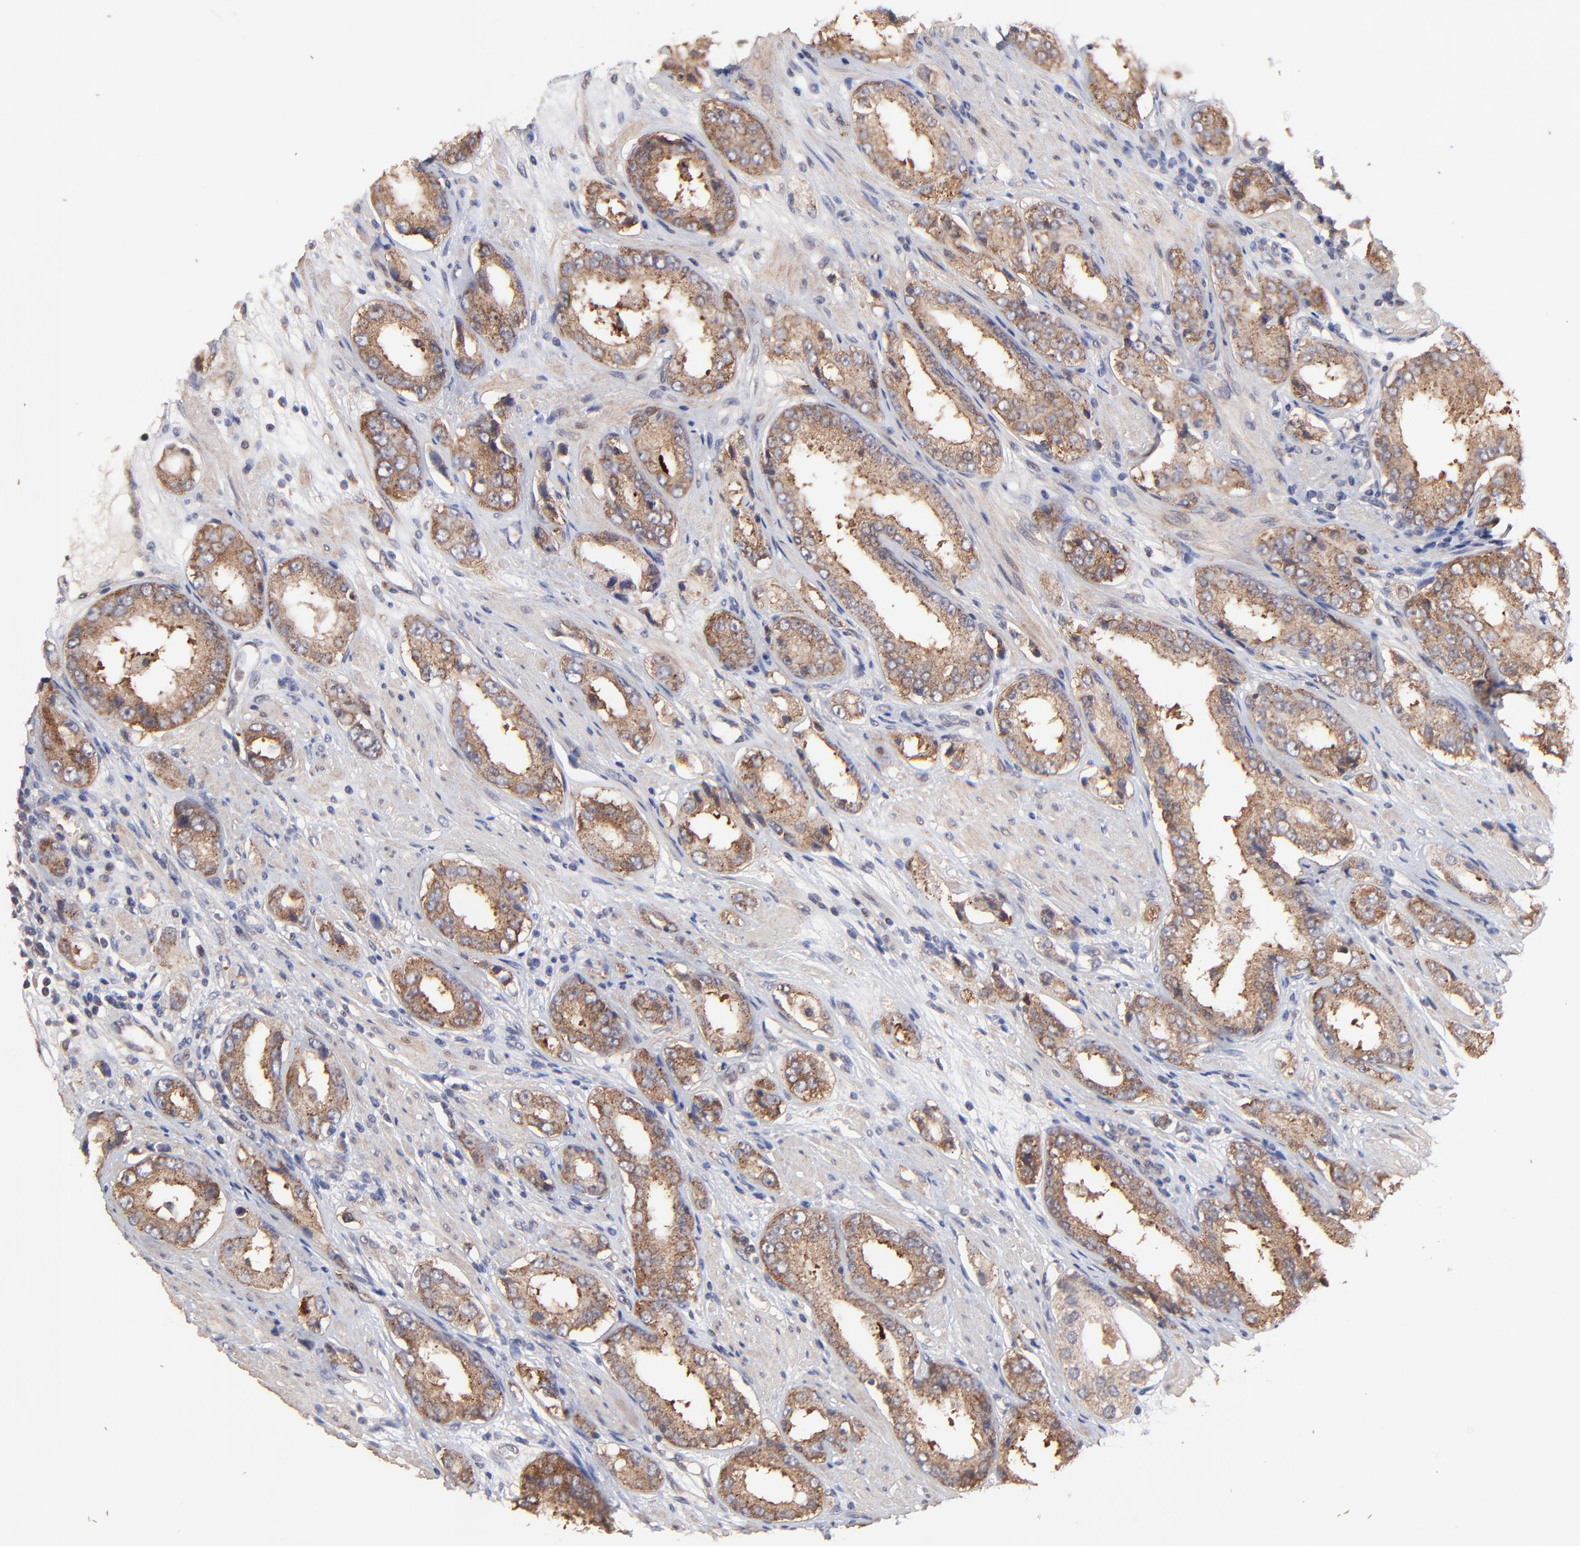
{"staining": {"intensity": "moderate", "quantity": ">75%", "location": "cytoplasmic/membranous"}, "tissue": "prostate cancer", "cell_type": "Tumor cells", "image_type": "cancer", "snomed": [{"axis": "morphology", "description": "Adenocarcinoma, Medium grade"}, {"axis": "topography", "description": "Prostate"}], "caption": "Human prostate medium-grade adenocarcinoma stained with a protein marker shows moderate staining in tumor cells.", "gene": "BAIAP2L2", "patient": {"sex": "male", "age": 53}}